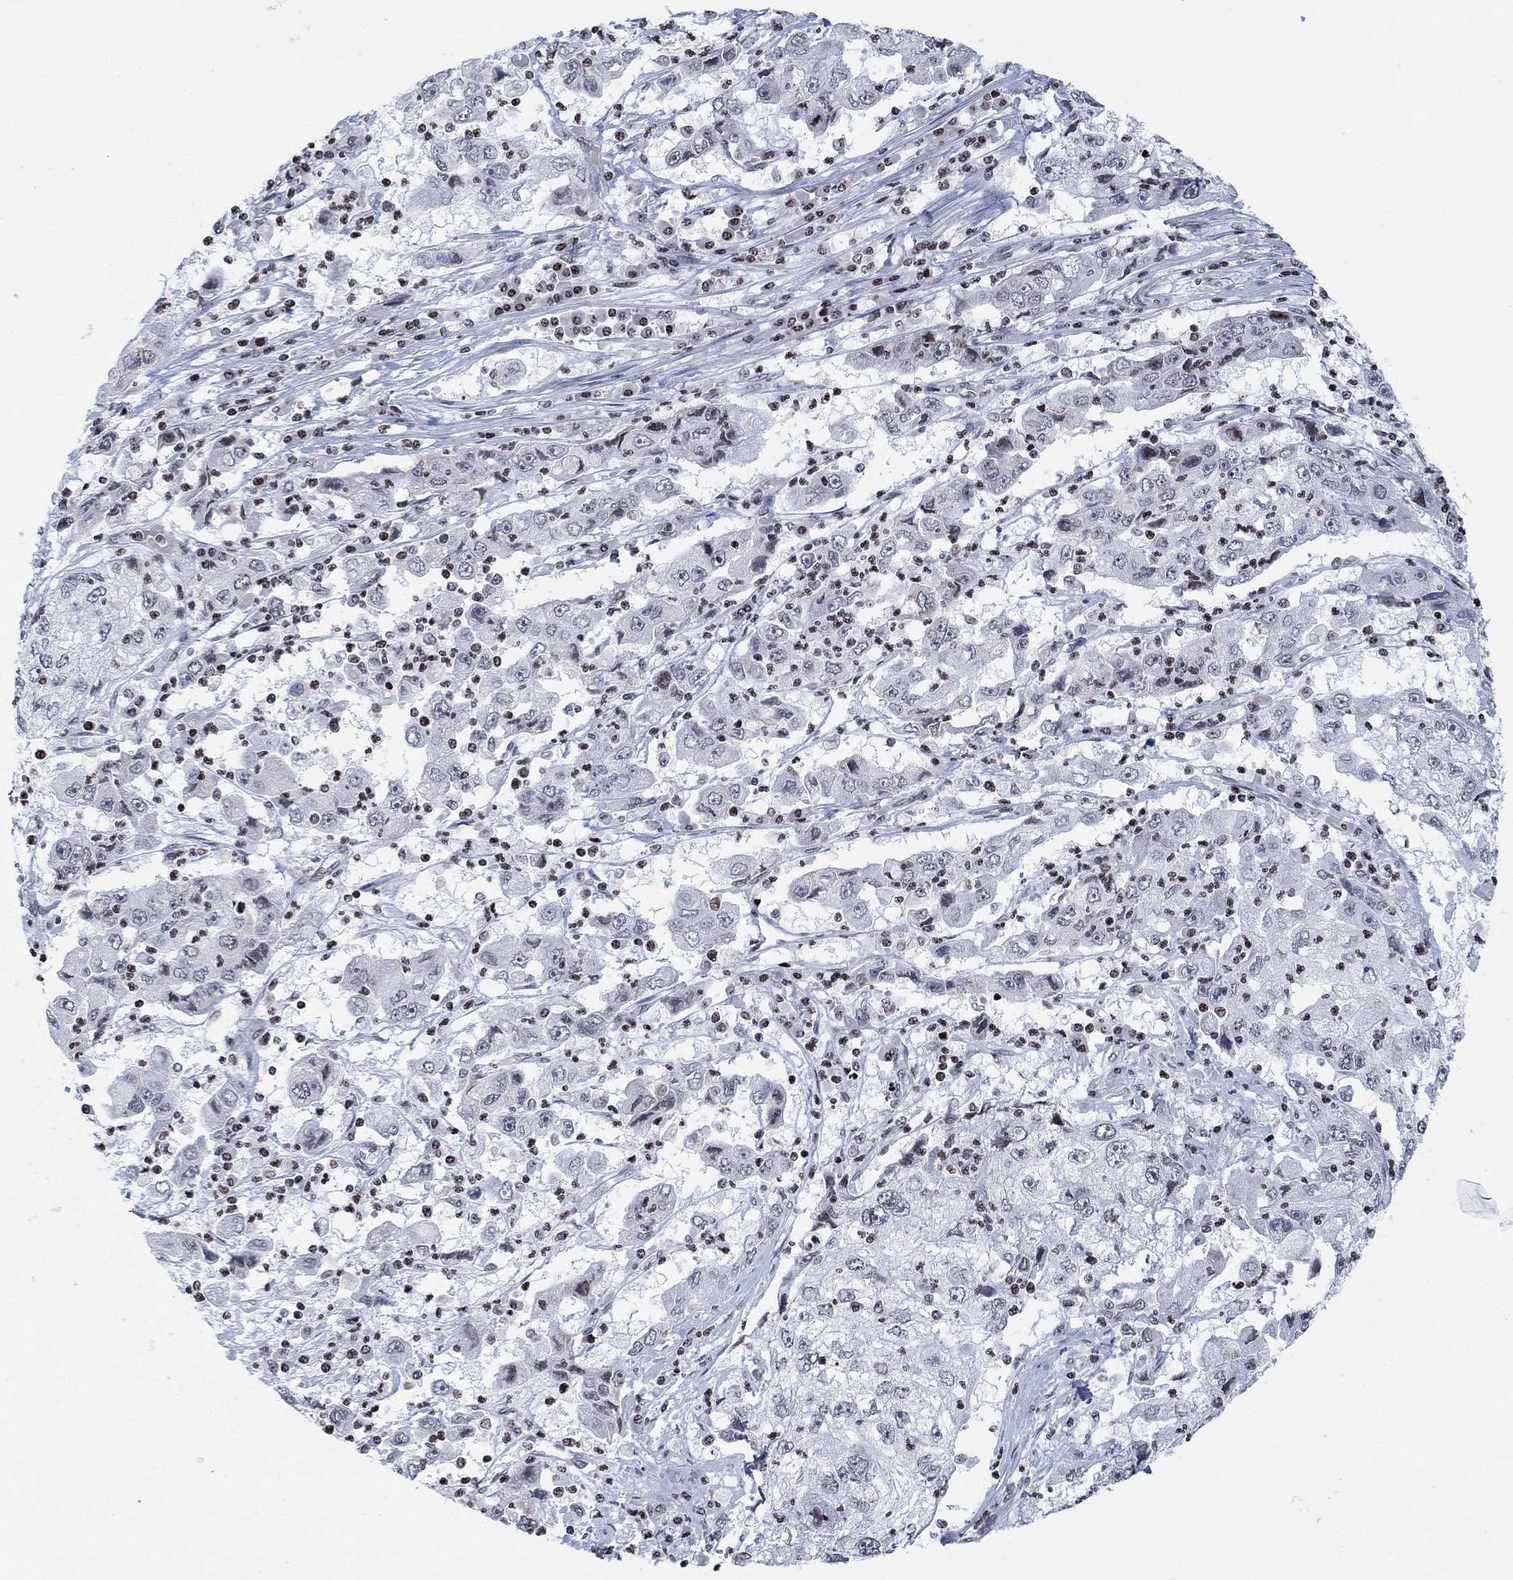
{"staining": {"intensity": "negative", "quantity": "none", "location": "none"}, "tissue": "cervical cancer", "cell_type": "Tumor cells", "image_type": "cancer", "snomed": [{"axis": "morphology", "description": "Squamous cell carcinoma, NOS"}, {"axis": "topography", "description": "Cervix"}], "caption": "This is a image of immunohistochemistry staining of cervical squamous cell carcinoma, which shows no staining in tumor cells.", "gene": "ABHD14A", "patient": {"sex": "female", "age": 36}}